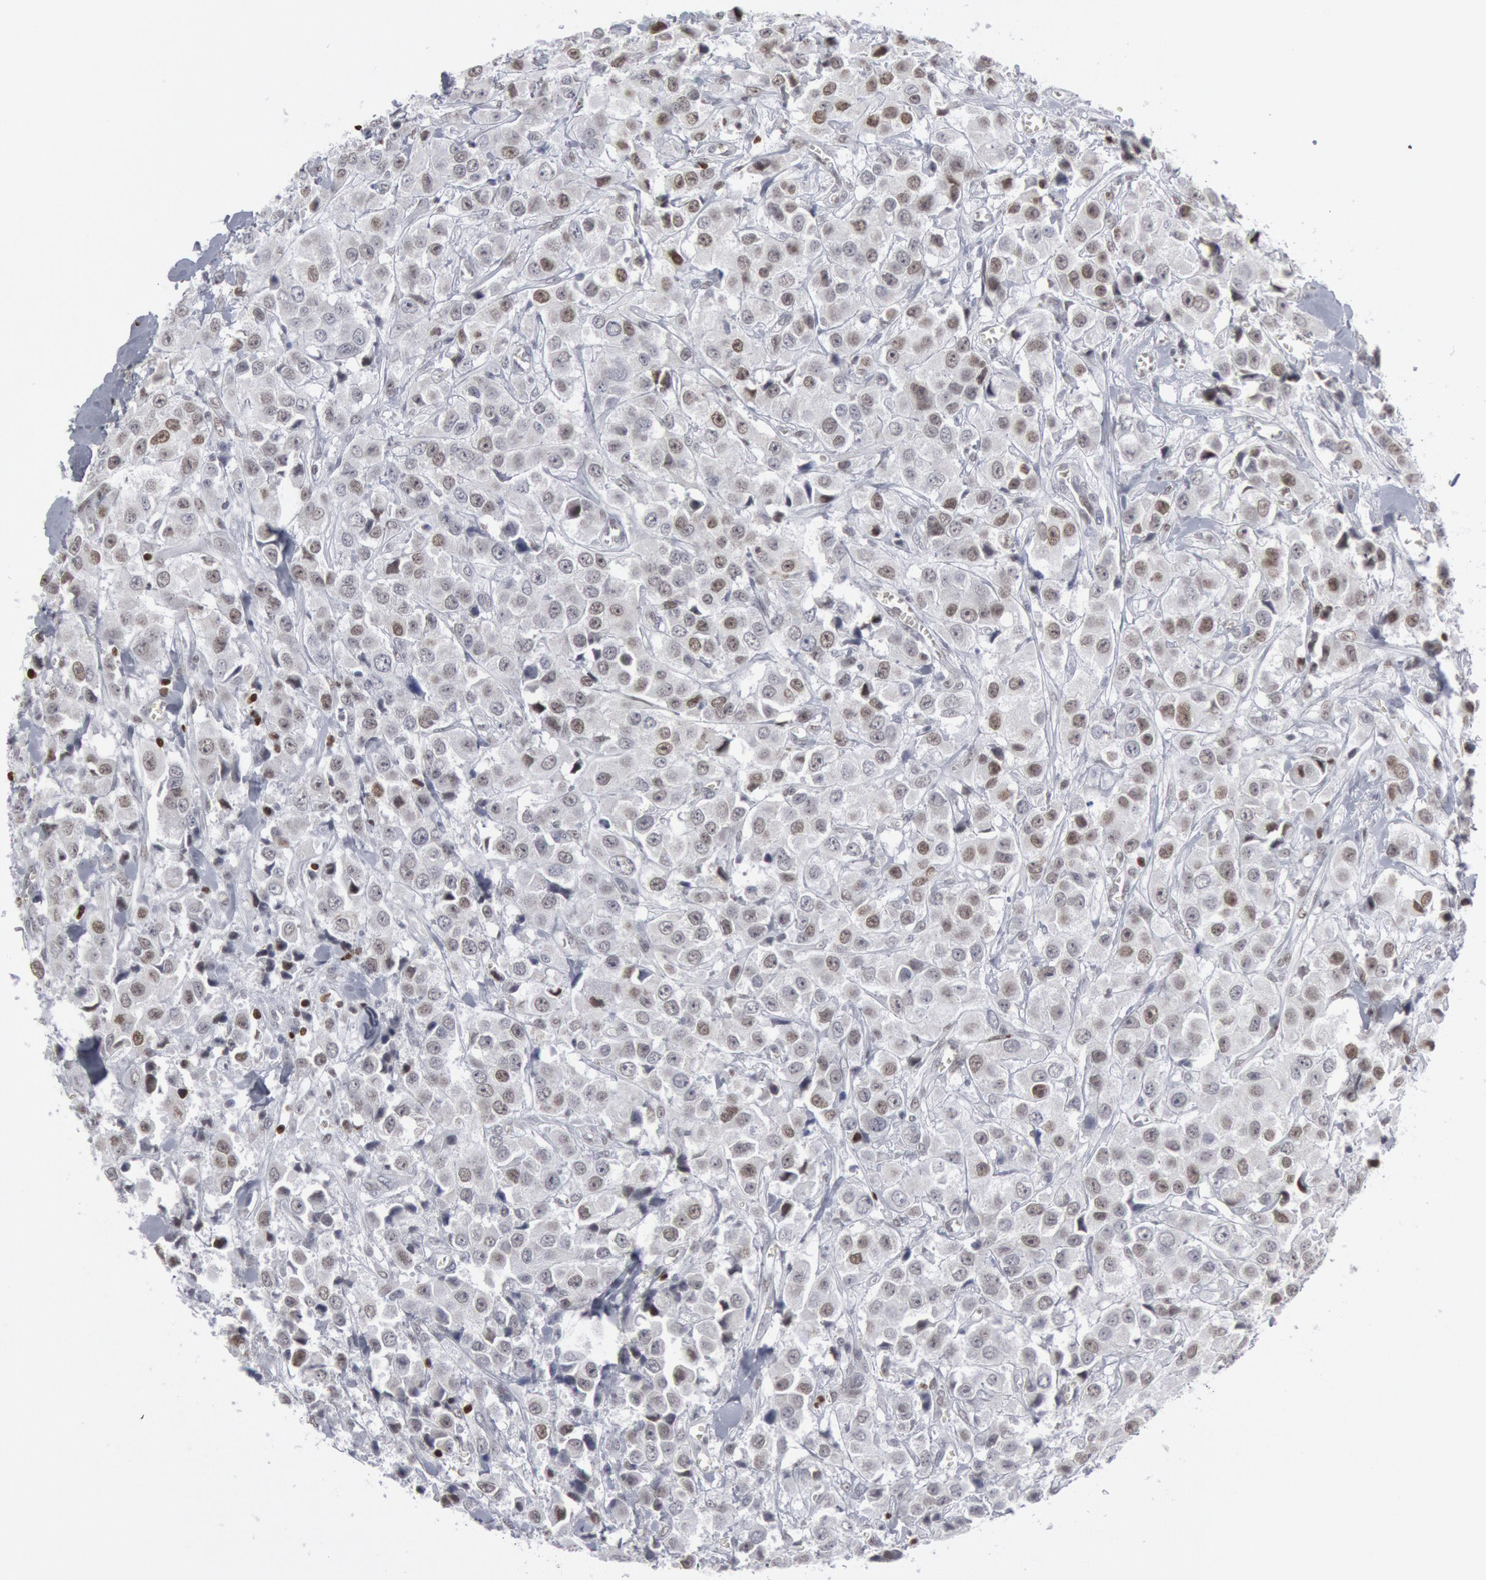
{"staining": {"intensity": "negative", "quantity": "none", "location": "none"}, "tissue": "breast cancer", "cell_type": "Tumor cells", "image_type": "cancer", "snomed": [{"axis": "morphology", "description": "Duct carcinoma"}, {"axis": "topography", "description": "Breast"}], "caption": "Image shows no significant protein positivity in tumor cells of infiltrating ductal carcinoma (breast).", "gene": "MECP2", "patient": {"sex": "female", "age": 58}}